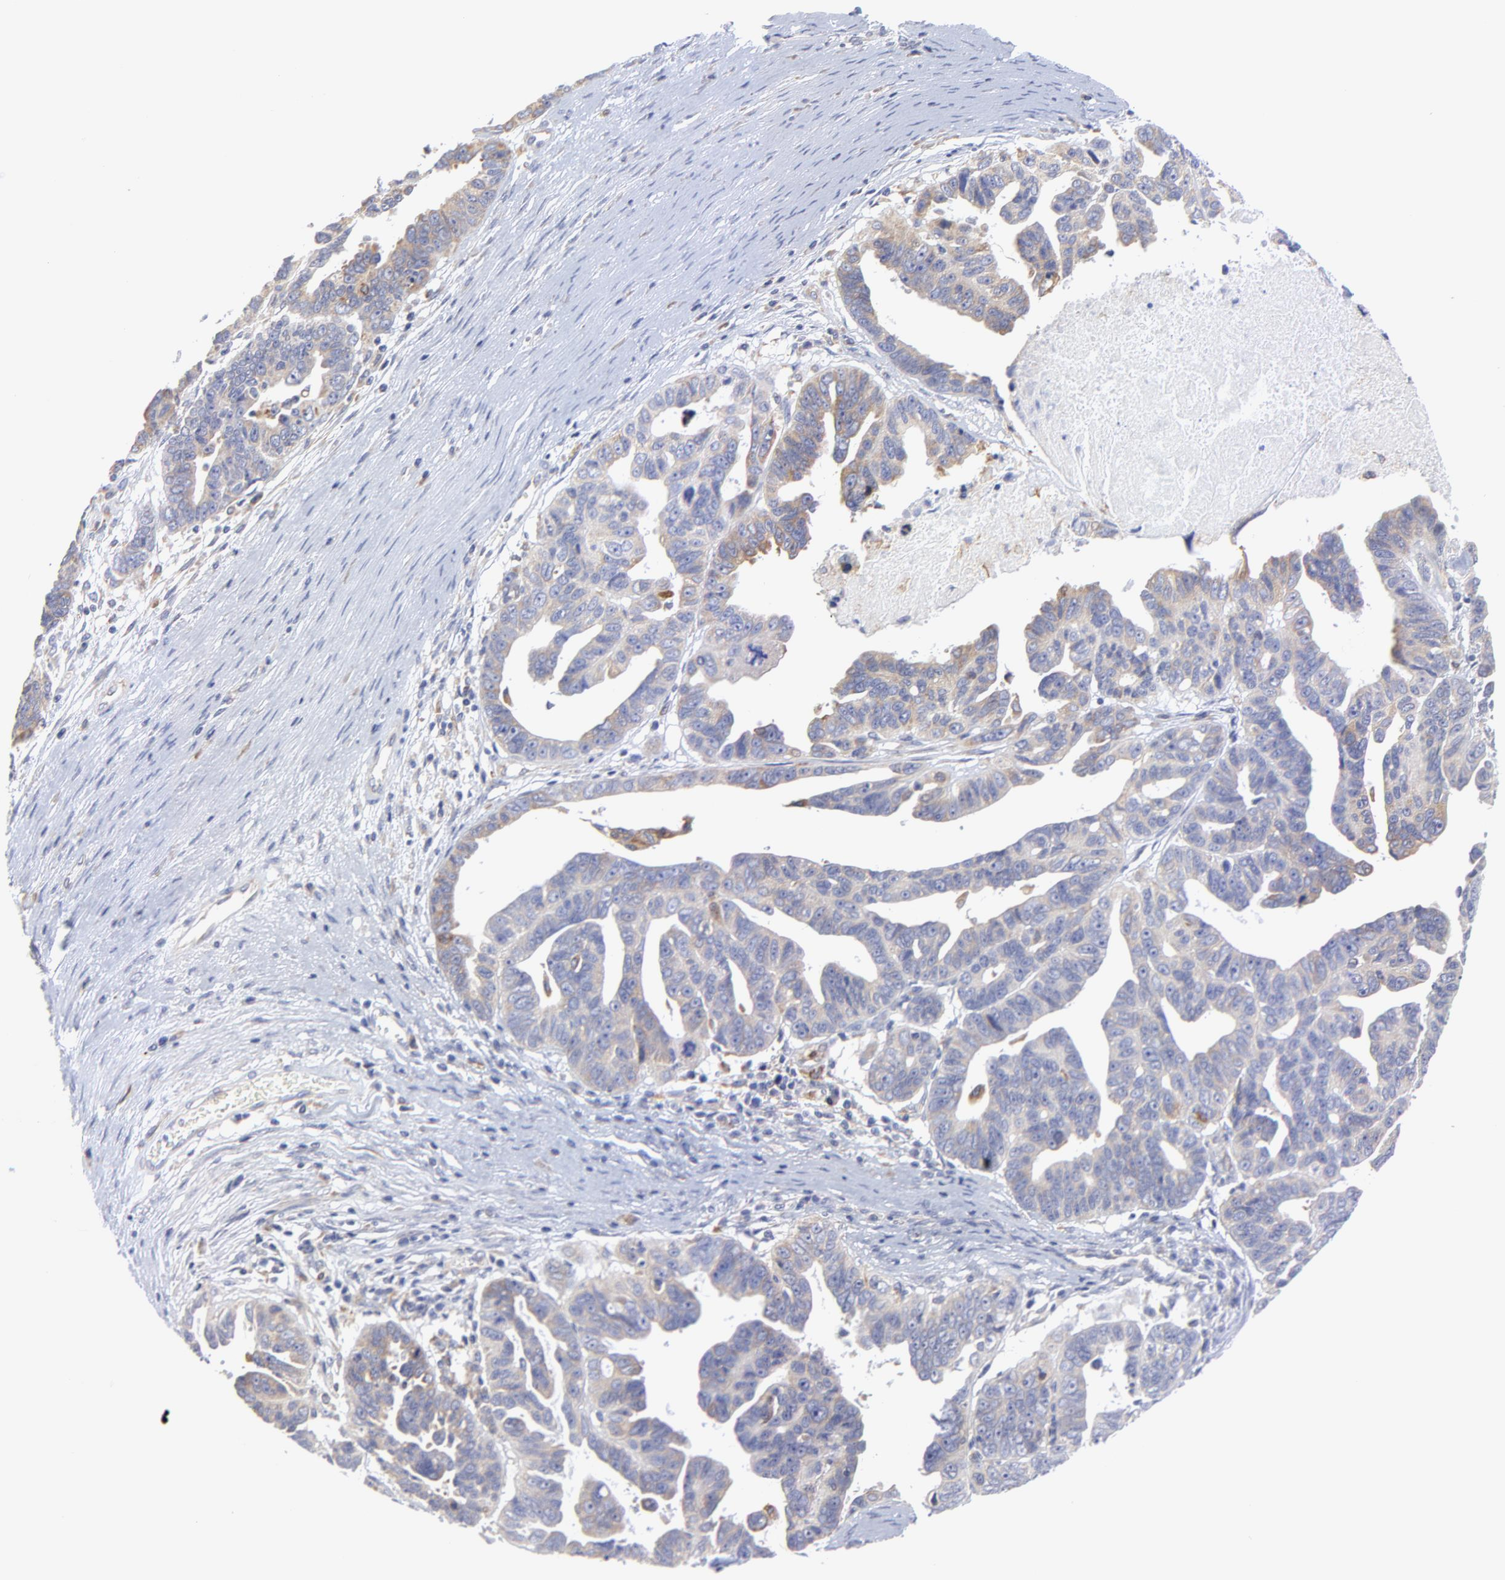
{"staining": {"intensity": "moderate", "quantity": ">75%", "location": "cytoplasmic/membranous"}, "tissue": "ovarian cancer", "cell_type": "Tumor cells", "image_type": "cancer", "snomed": [{"axis": "morphology", "description": "Carcinoma, endometroid"}, {"axis": "morphology", "description": "Cystadenocarcinoma, serous, NOS"}, {"axis": "topography", "description": "Ovary"}], "caption": "Tumor cells exhibit medium levels of moderate cytoplasmic/membranous expression in about >75% of cells in human ovarian cancer. (DAB (3,3'-diaminobenzidine) IHC with brightfield microscopy, high magnification).", "gene": "MOSPD2", "patient": {"sex": "female", "age": 45}}